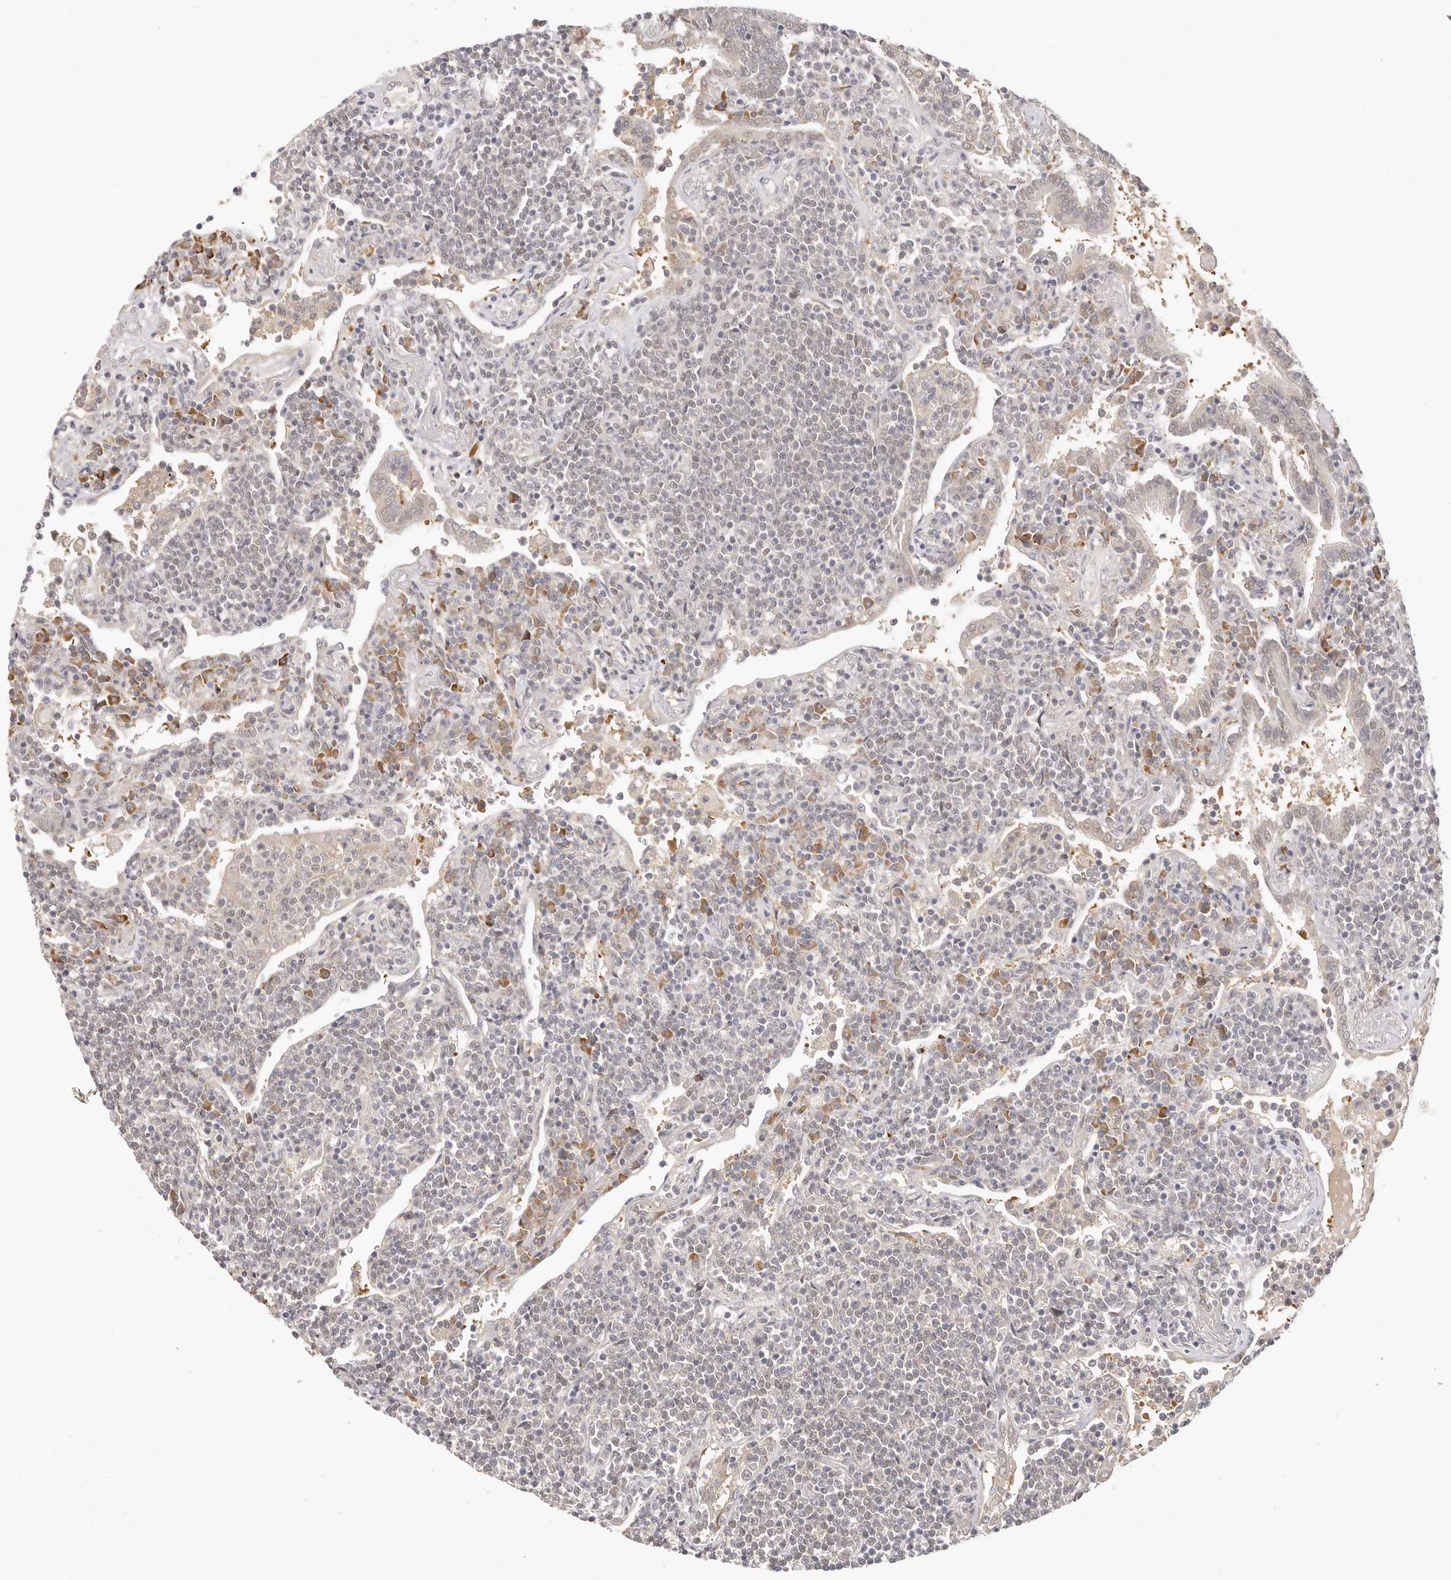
{"staining": {"intensity": "negative", "quantity": "none", "location": "none"}, "tissue": "lymphoma", "cell_type": "Tumor cells", "image_type": "cancer", "snomed": [{"axis": "morphology", "description": "Malignant lymphoma, non-Hodgkin's type, Low grade"}, {"axis": "topography", "description": "Lung"}], "caption": "DAB immunohistochemical staining of low-grade malignant lymphoma, non-Hodgkin's type displays no significant expression in tumor cells.", "gene": "LARP7", "patient": {"sex": "female", "age": 71}}